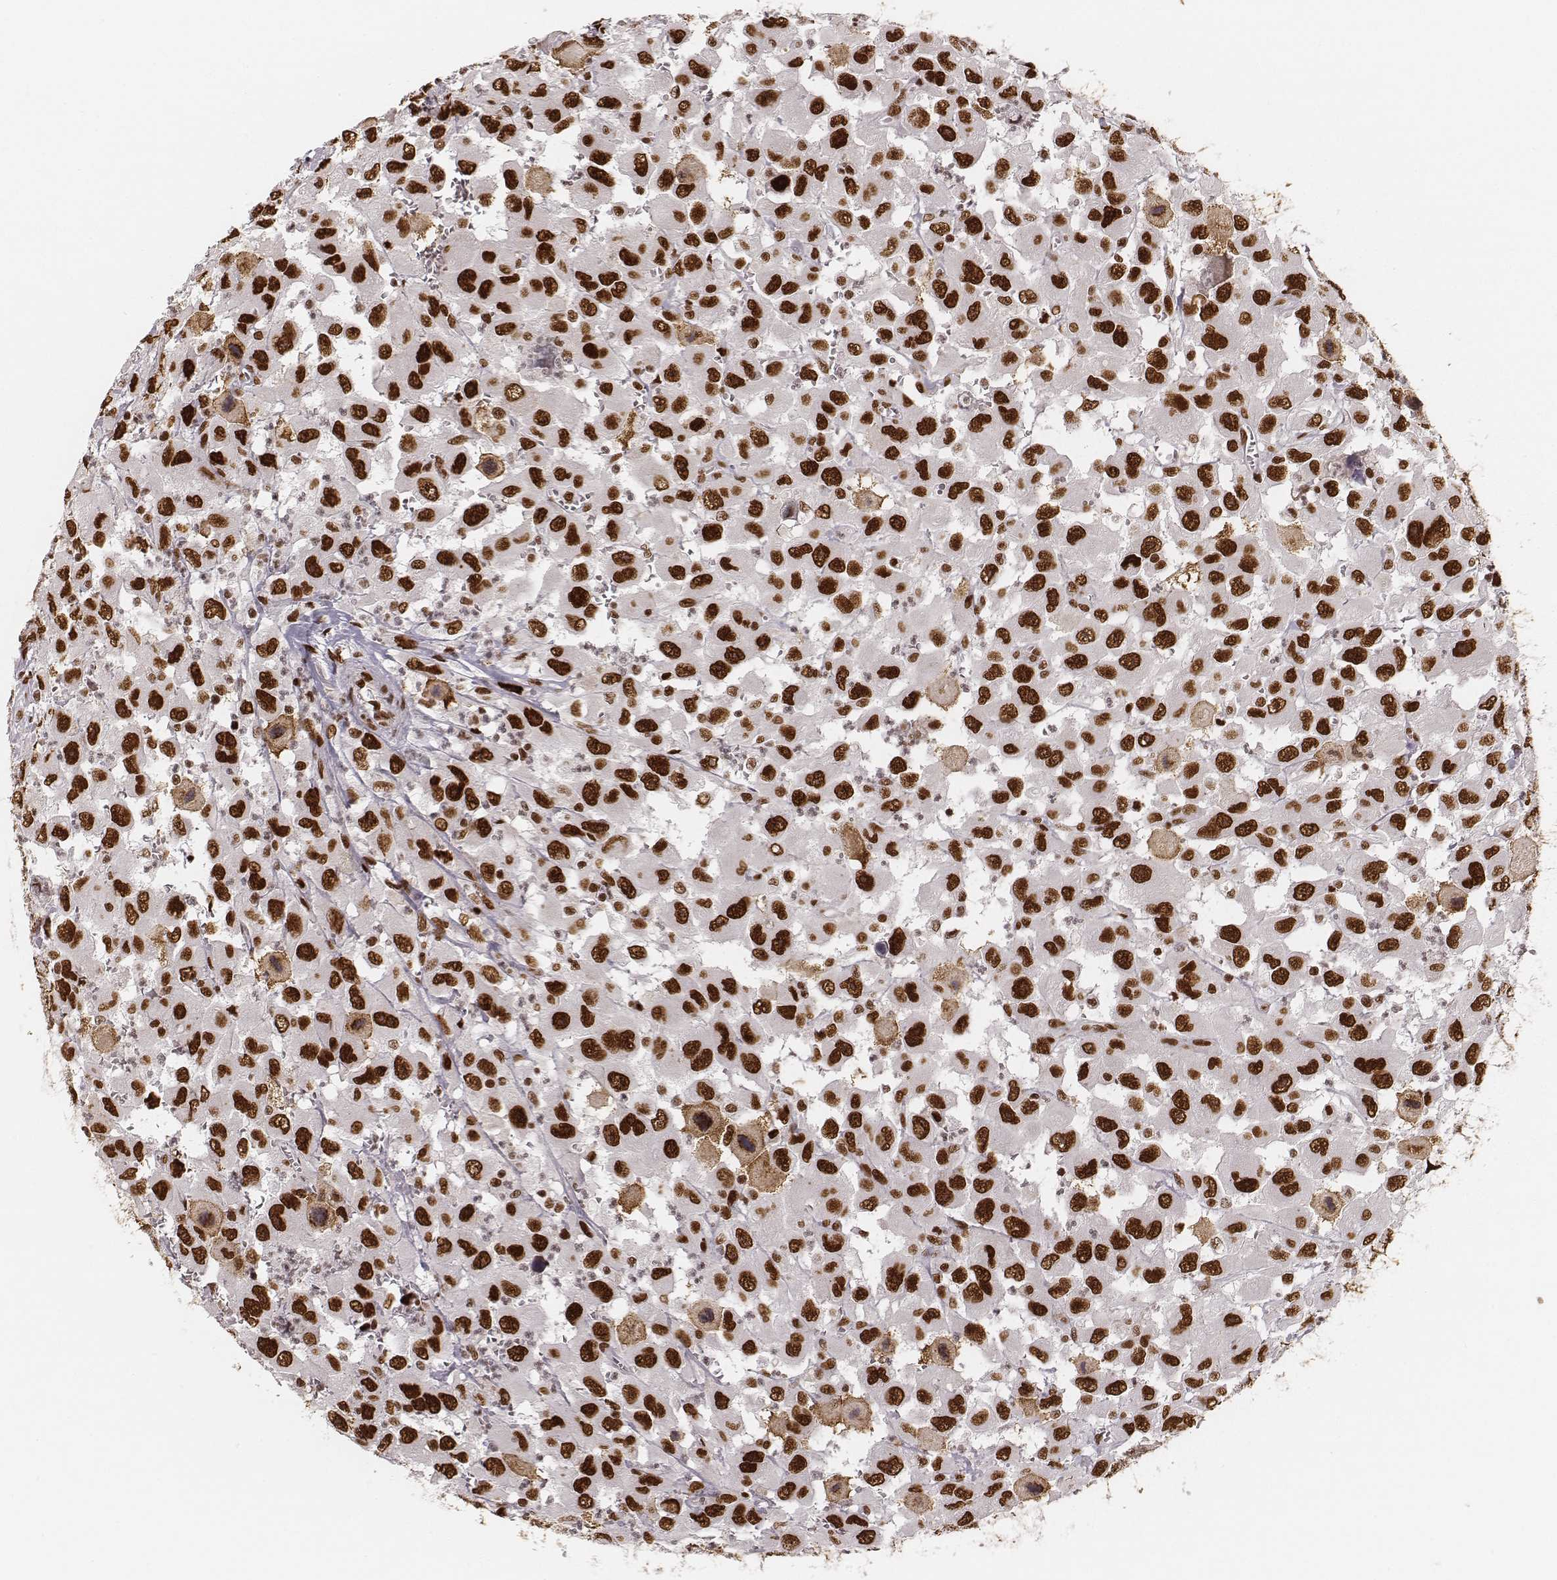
{"staining": {"intensity": "strong", "quantity": ">75%", "location": "nuclear"}, "tissue": "head and neck cancer", "cell_type": "Tumor cells", "image_type": "cancer", "snomed": [{"axis": "morphology", "description": "Squamous cell carcinoma, NOS"}, {"axis": "morphology", "description": "Squamous cell carcinoma, metastatic, NOS"}, {"axis": "topography", "description": "Oral tissue"}, {"axis": "topography", "description": "Head-Neck"}], "caption": "A high-resolution image shows immunohistochemistry (IHC) staining of head and neck cancer (metastatic squamous cell carcinoma), which displays strong nuclear positivity in approximately >75% of tumor cells.", "gene": "HNRNPC", "patient": {"sex": "female", "age": 85}}